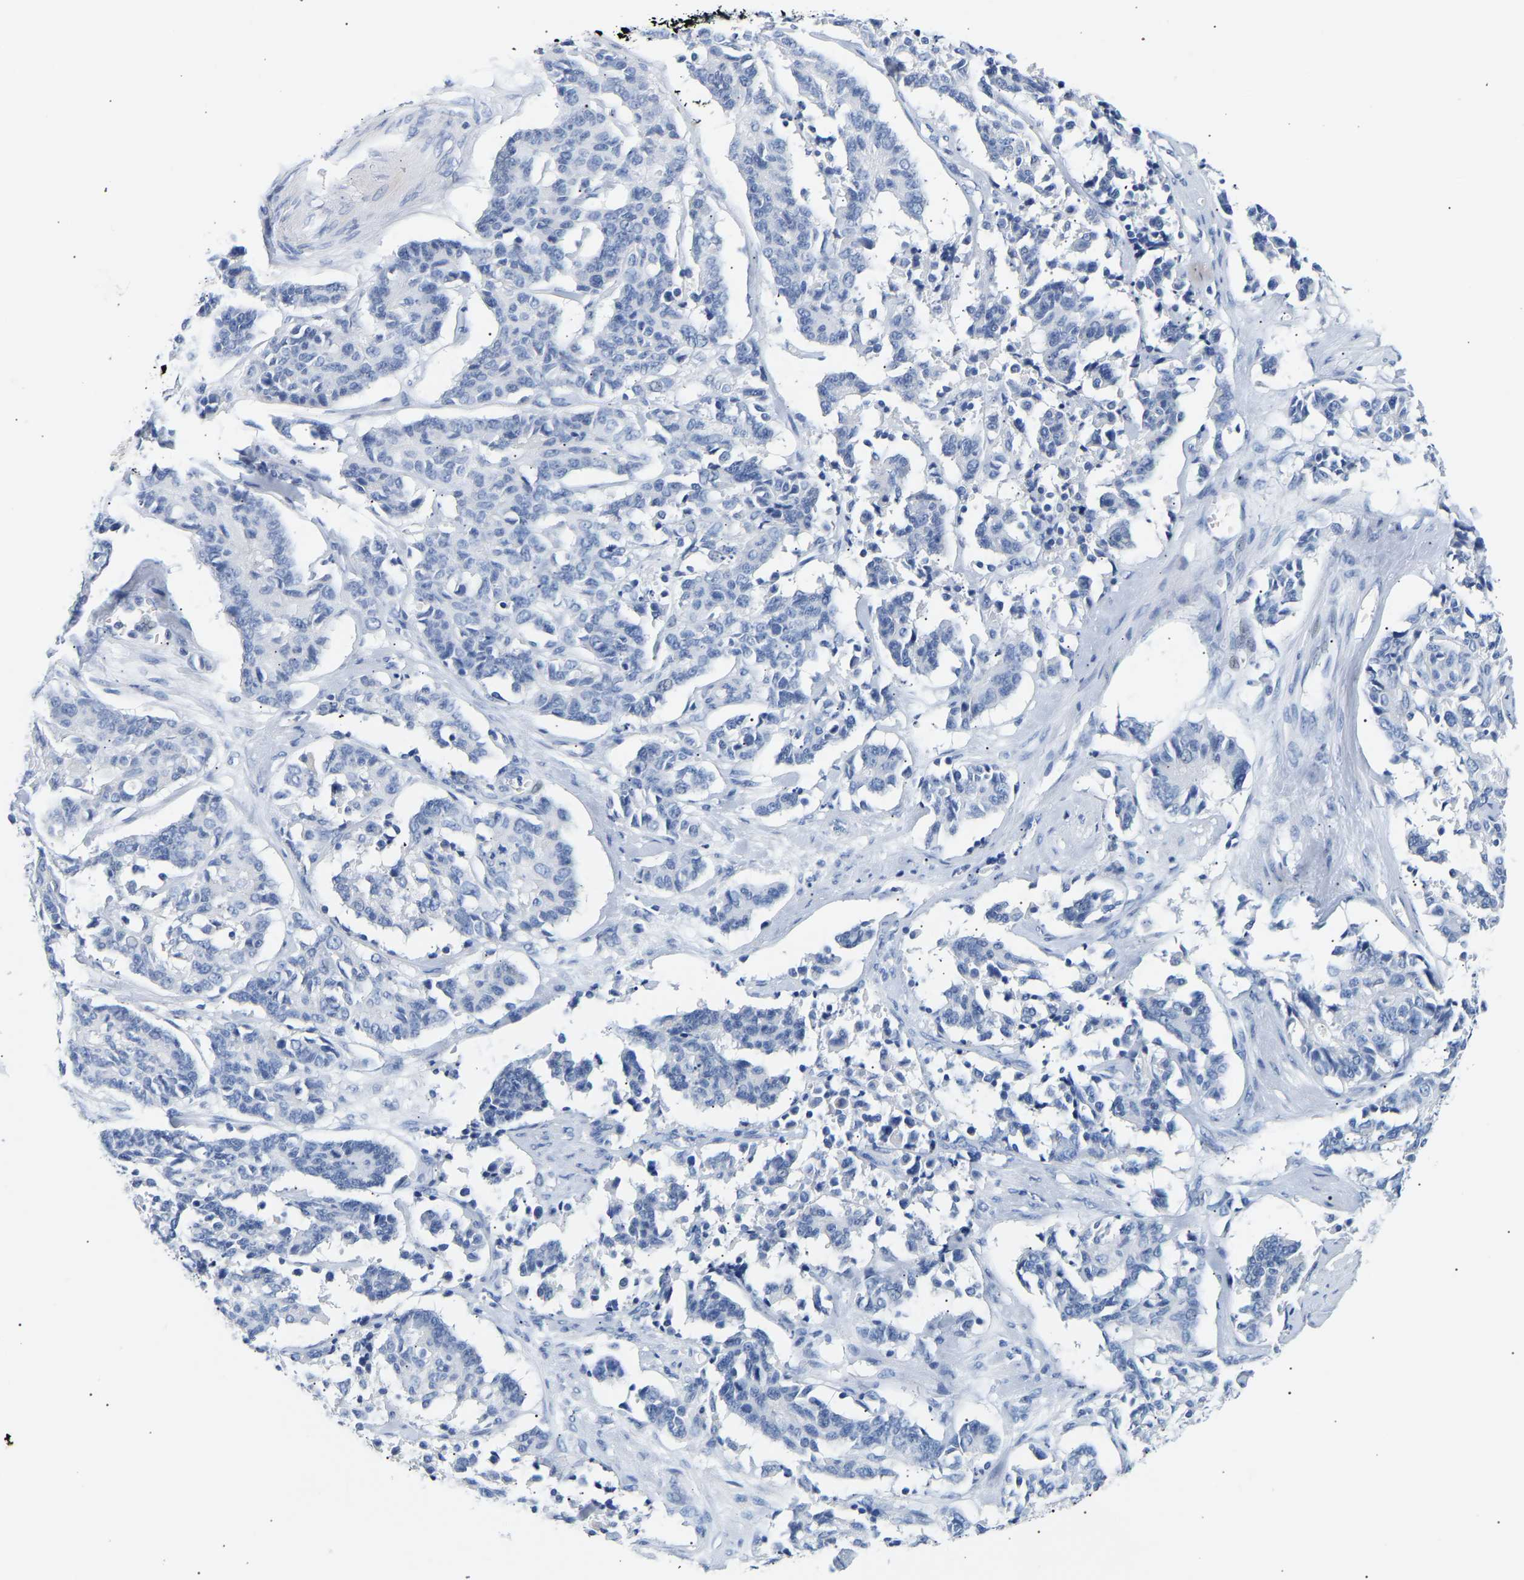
{"staining": {"intensity": "negative", "quantity": "none", "location": "none"}, "tissue": "cervical cancer", "cell_type": "Tumor cells", "image_type": "cancer", "snomed": [{"axis": "morphology", "description": "Squamous cell carcinoma, NOS"}, {"axis": "topography", "description": "Cervix"}], "caption": "Immunohistochemistry (IHC) photomicrograph of human cervical cancer stained for a protein (brown), which displays no positivity in tumor cells. The staining was performed using DAB to visualize the protein expression in brown, while the nuclei were stained in blue with hematoxylin (Magnification: 20x).", "gene": "SPINK2", "patient": {"sex": "female", "age": 35}}